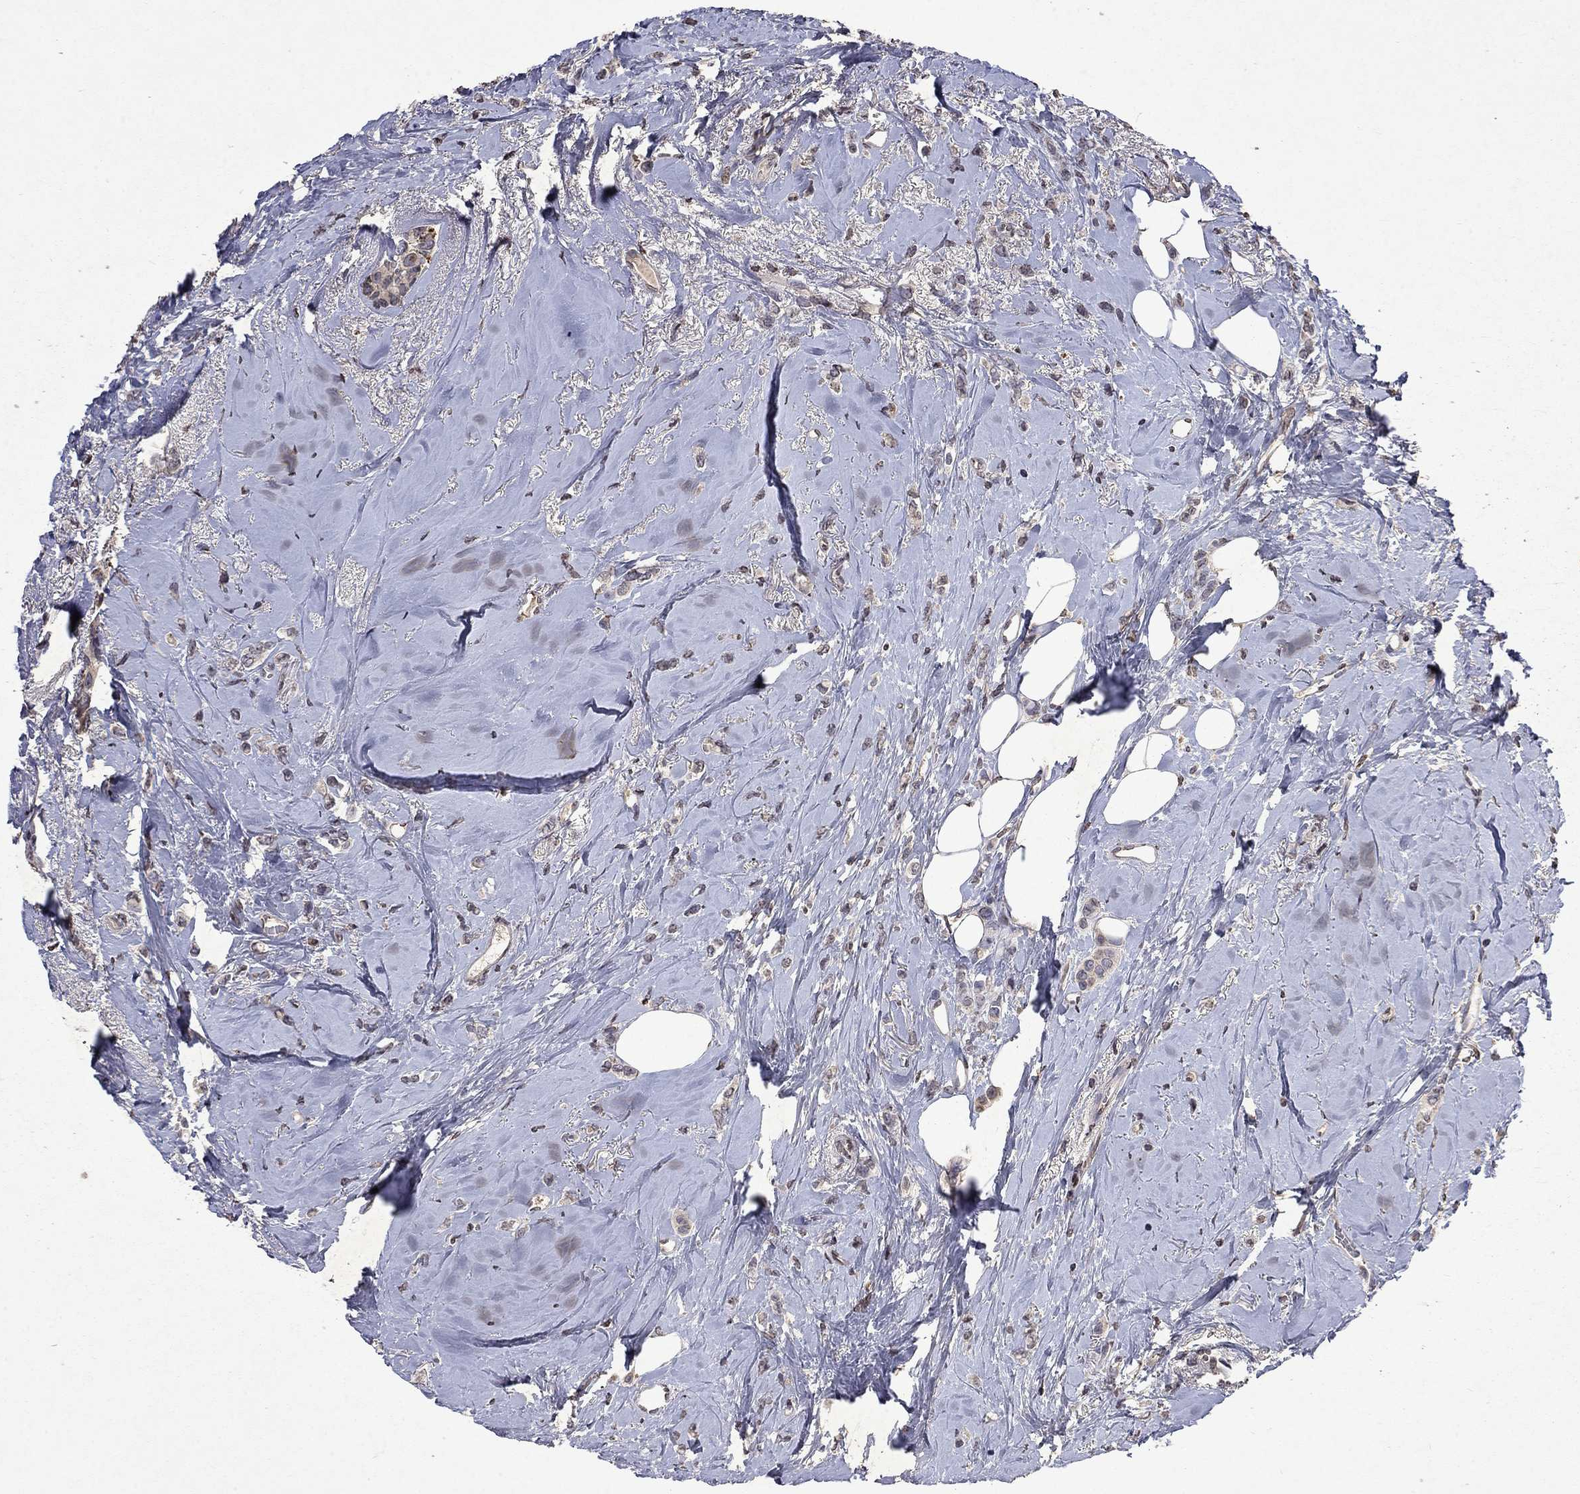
{"staining": {"intensity": "negative", "quantity": "none", "location": "none"}, "tissue": "breast cancer", "cell_type": "Tumor cells", "image_type": "cancer", "snomed": [{"axis": "morphology", "description": "Lobular carcinoma"}, {"axis": "topography", "description": "Breast"}], "caption": "Breast cancer (lobular carcinoma) stained for a protein using immunohistochemistry (IHC) demonstrates no expression tumor cells.", "gene": "TTC38", "patient": {"sex": "female", "age": 66}}